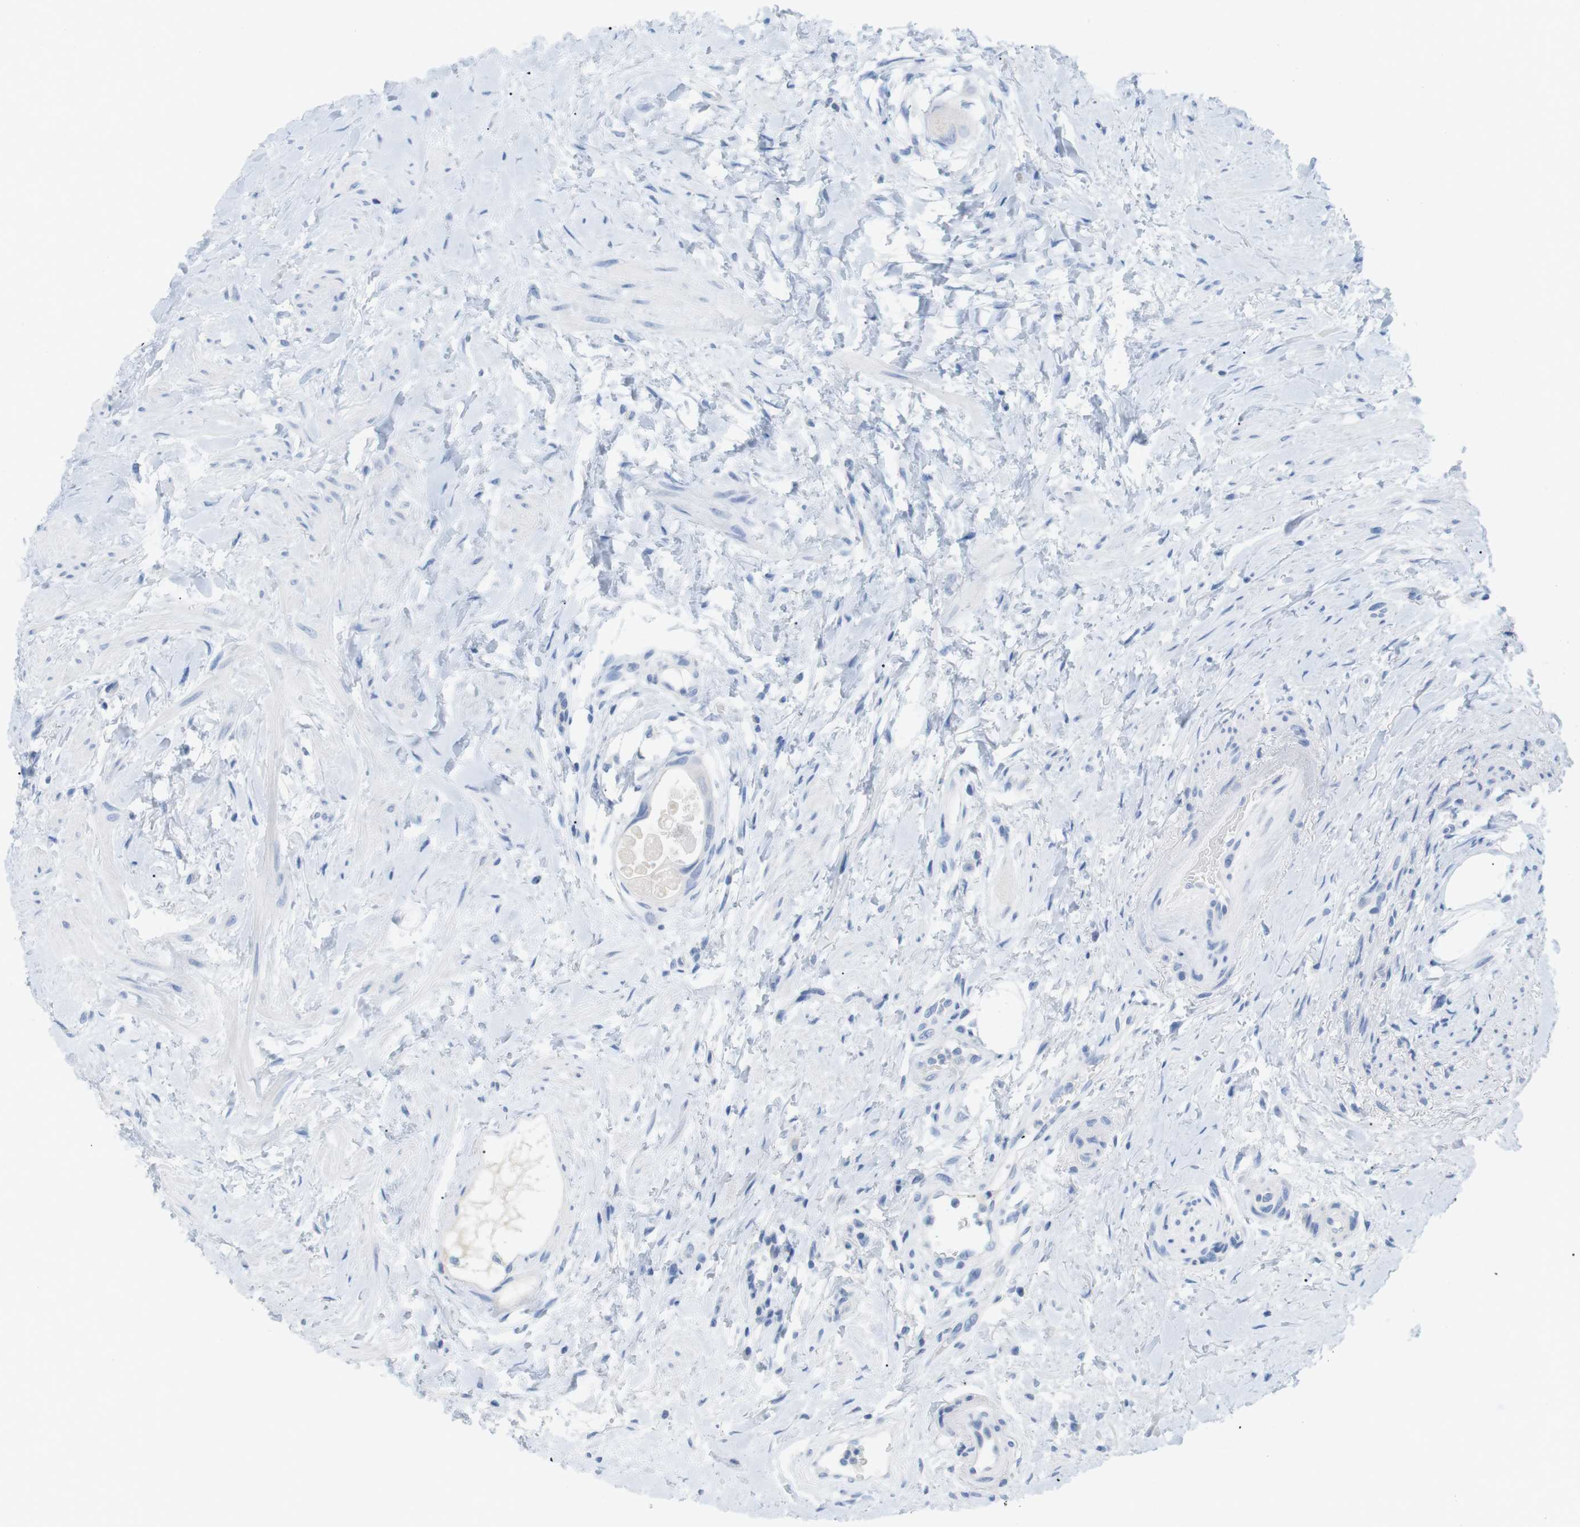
{"staining": {"intensity": "negative", "quantity": "none", "location": "none"}, "tissue": "colorectal cancer", "cell_type": "Tumor cells", "image_type": "cancer", "snomed": [{"axis": "morphology", "description": "Adenocarcinoma, NOS"}, {"axis": "topography", "description": "Rectum"}], "caption": "This is an immunohistochemistry (IHC) photomicrograph of colorectal adenocarcinoma. There is no expression in tumor cells.", "gene": "HBG2", "patient": {"sex": "male", "age": 51}}